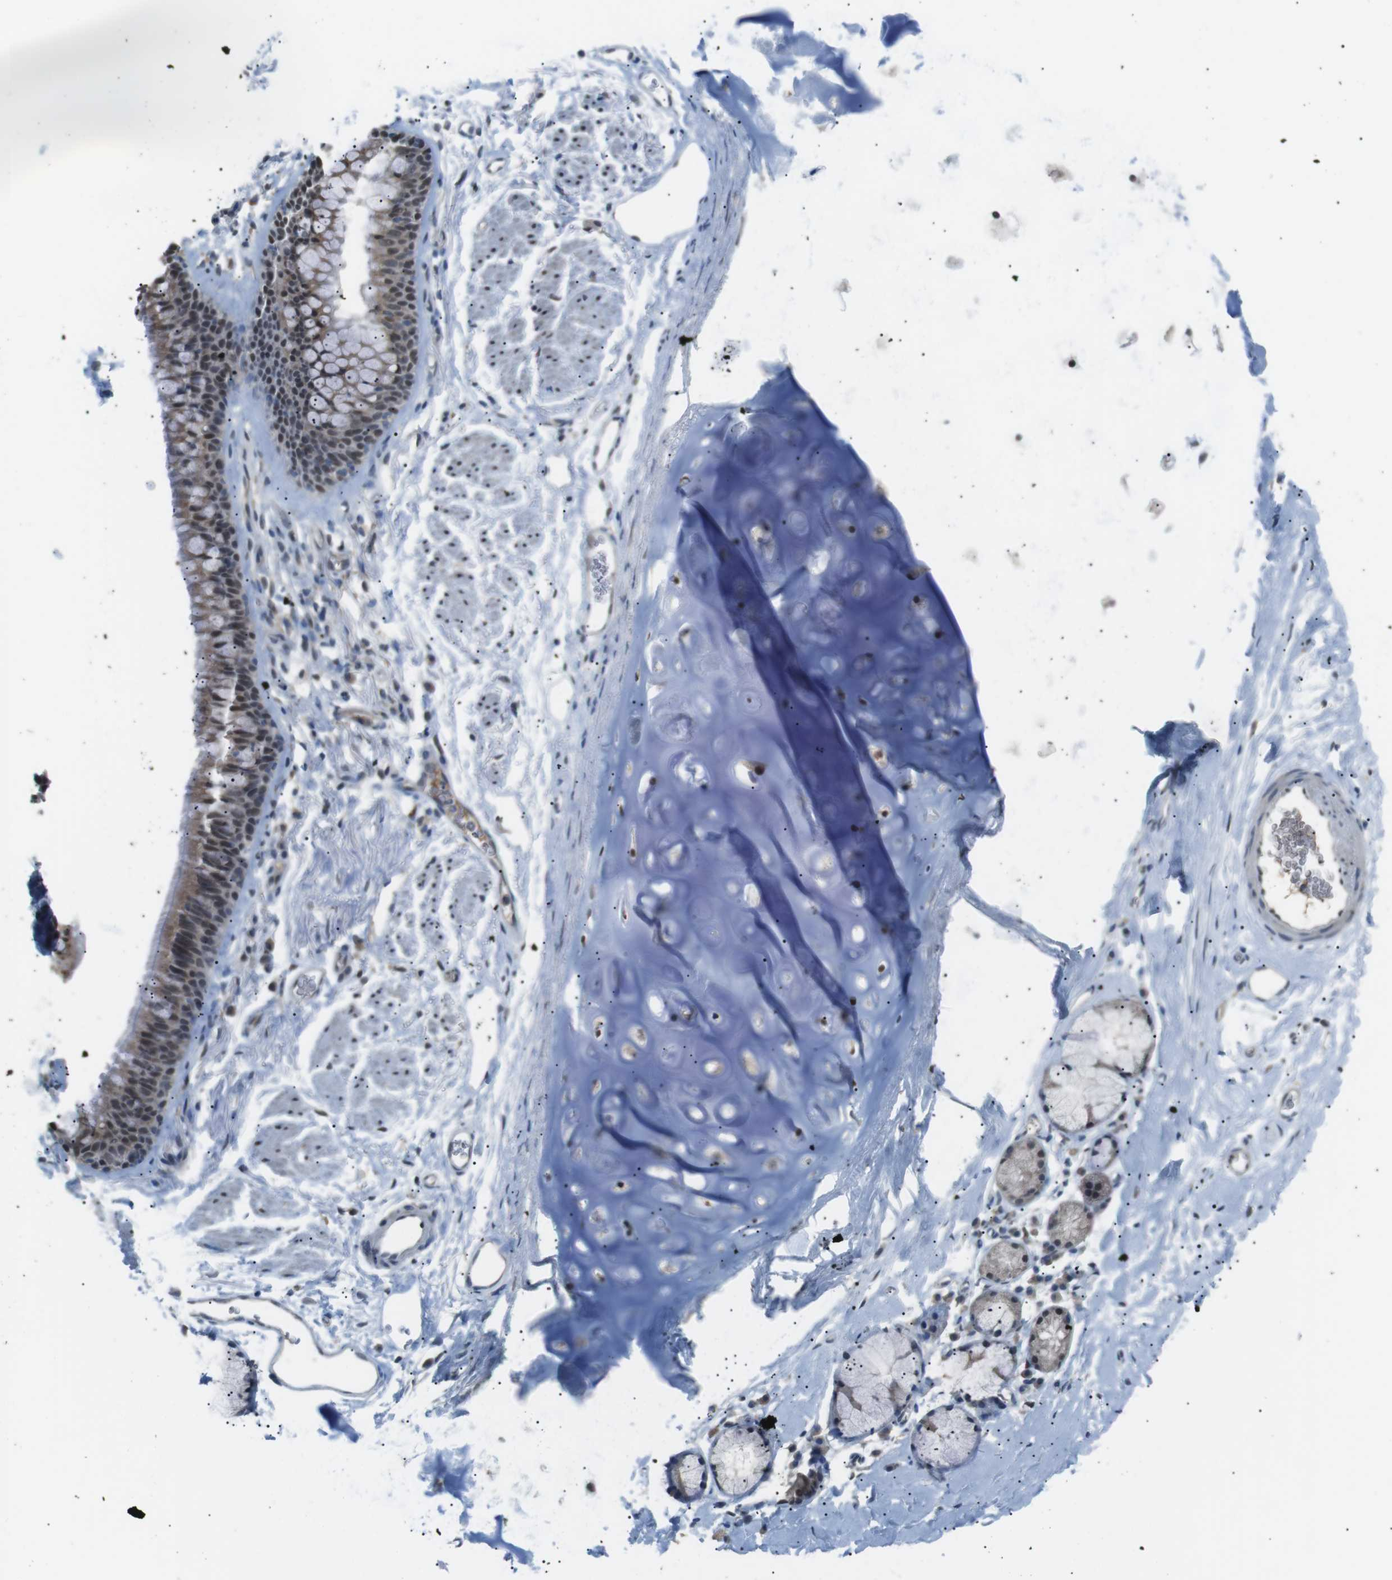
{"staining": {"intensity": "moderate", "quantity": "<25%", "location": "nuclear"}, "tissue": "adipose tissue", "cell_type": "Adipocytes", "image_type": "normal", "snomed": [{"axis": "morphology", "description": "Normal tissue, NOS"}, {"axis": "topography", "description": "Cartilage tissue"}, {"axis": "topography", "description": "Bronchus"}], "caption": "IHC micrograph of benign human adipose tissue stained for a protein (brown), which demonstrates low levels of moderate nuclear staining in about <25% of adipocytes.", "gene": "SRPK2", "patient": {"sex": "female", "age": 53}}